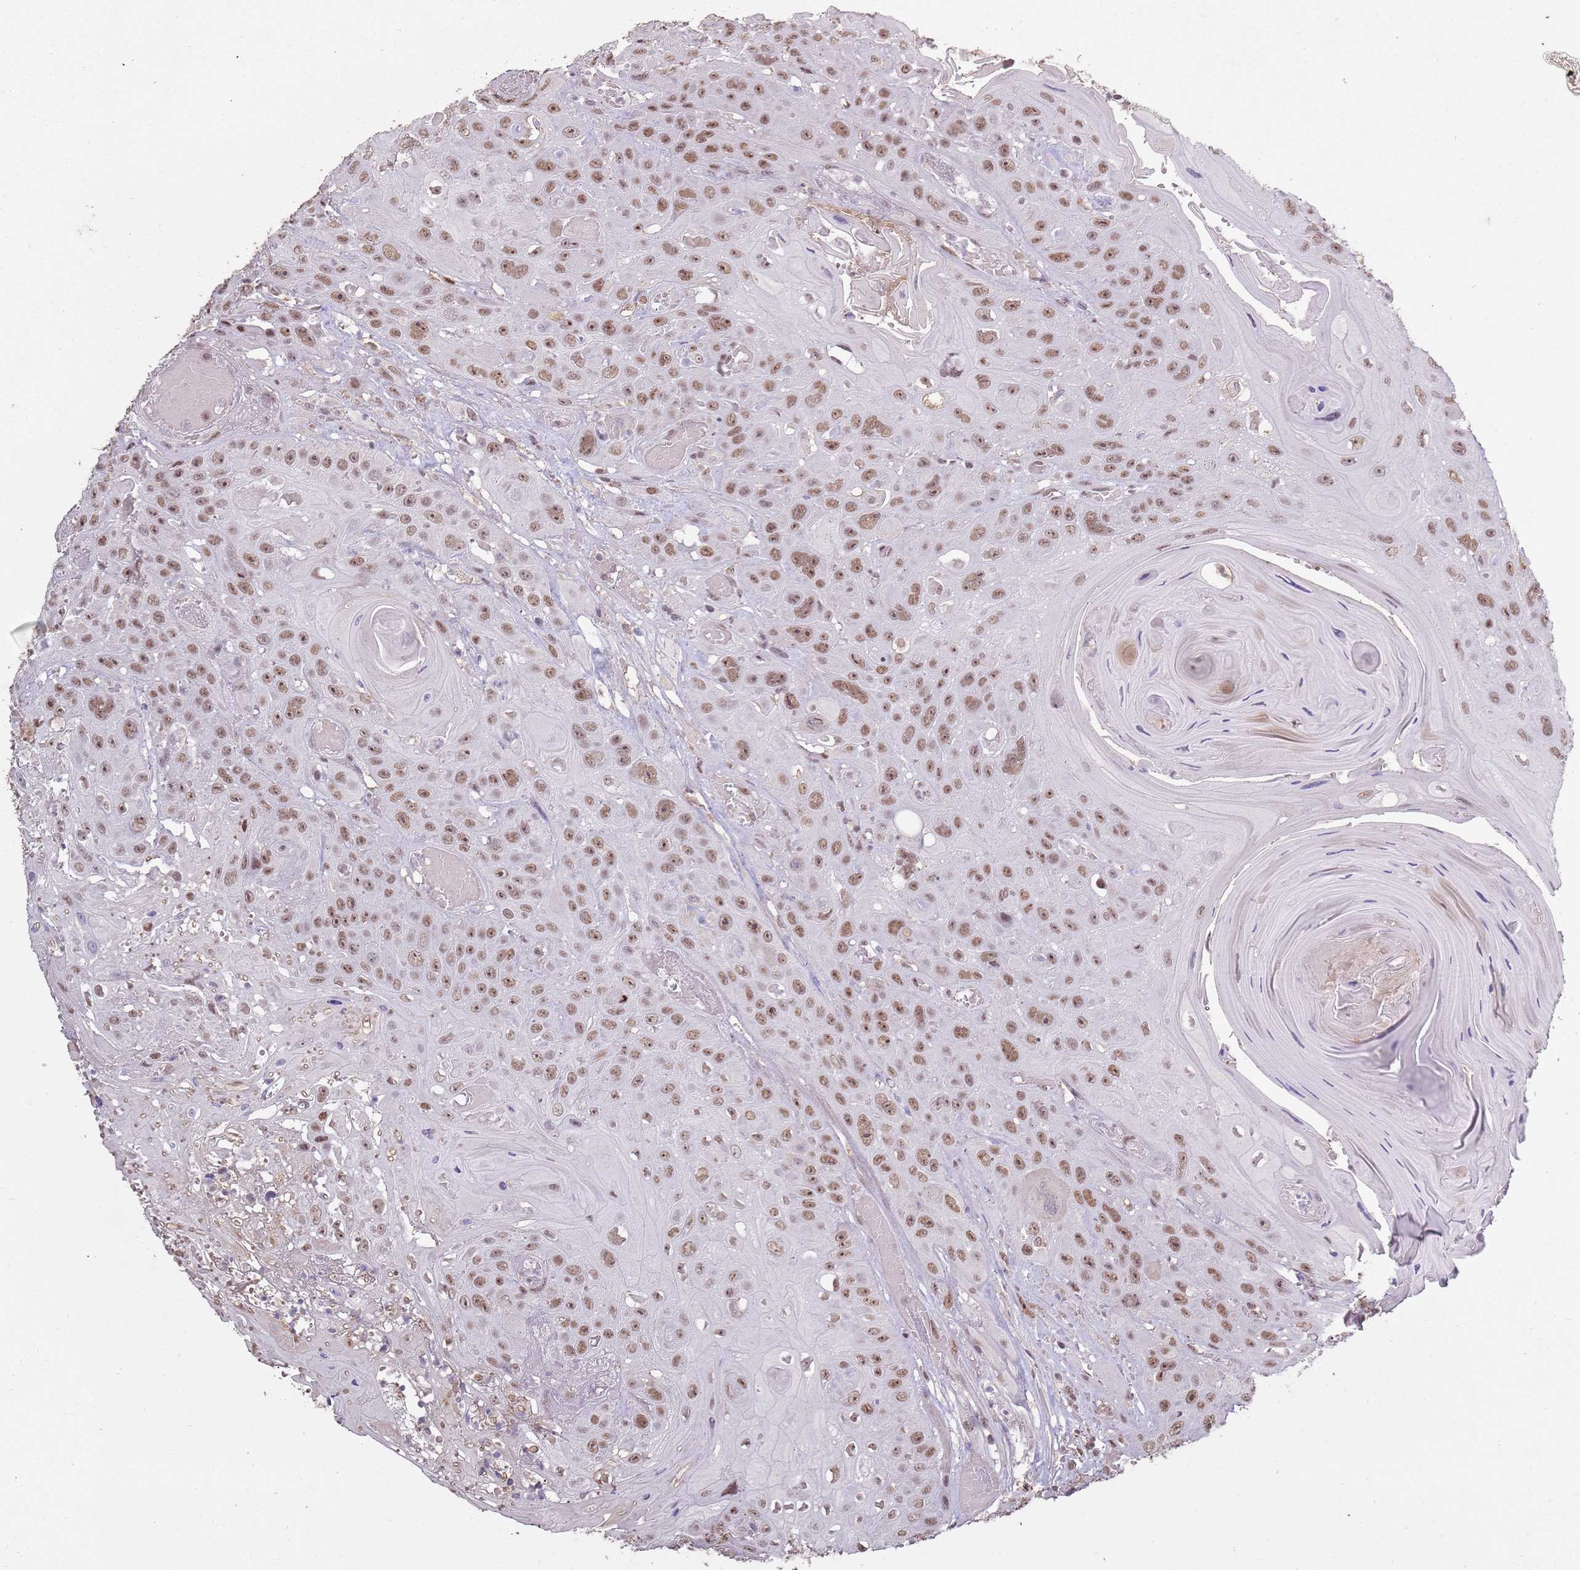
{"staining": {"intensity": "moderate", "quantity": ">75%", "location": "nuclear"}, "tissue": "head and neck cancer", "cell_type": "Tumor cells", "image_type": "cancer", "snomed": [{"axis": "morphology", "description": "Squamous cell carcinoma, NOS"}, {"axis": "topography", "description": "Head-Neck"}], "caption": "Brown immunohistochemical staining in human head and neck cancer (squamous cell carcinoma) displays moderate nuclear positivity in approximately >75% of tumor cells.", "gene": "ARL14EP", "patient": {"sex": "female", "age": 59}}